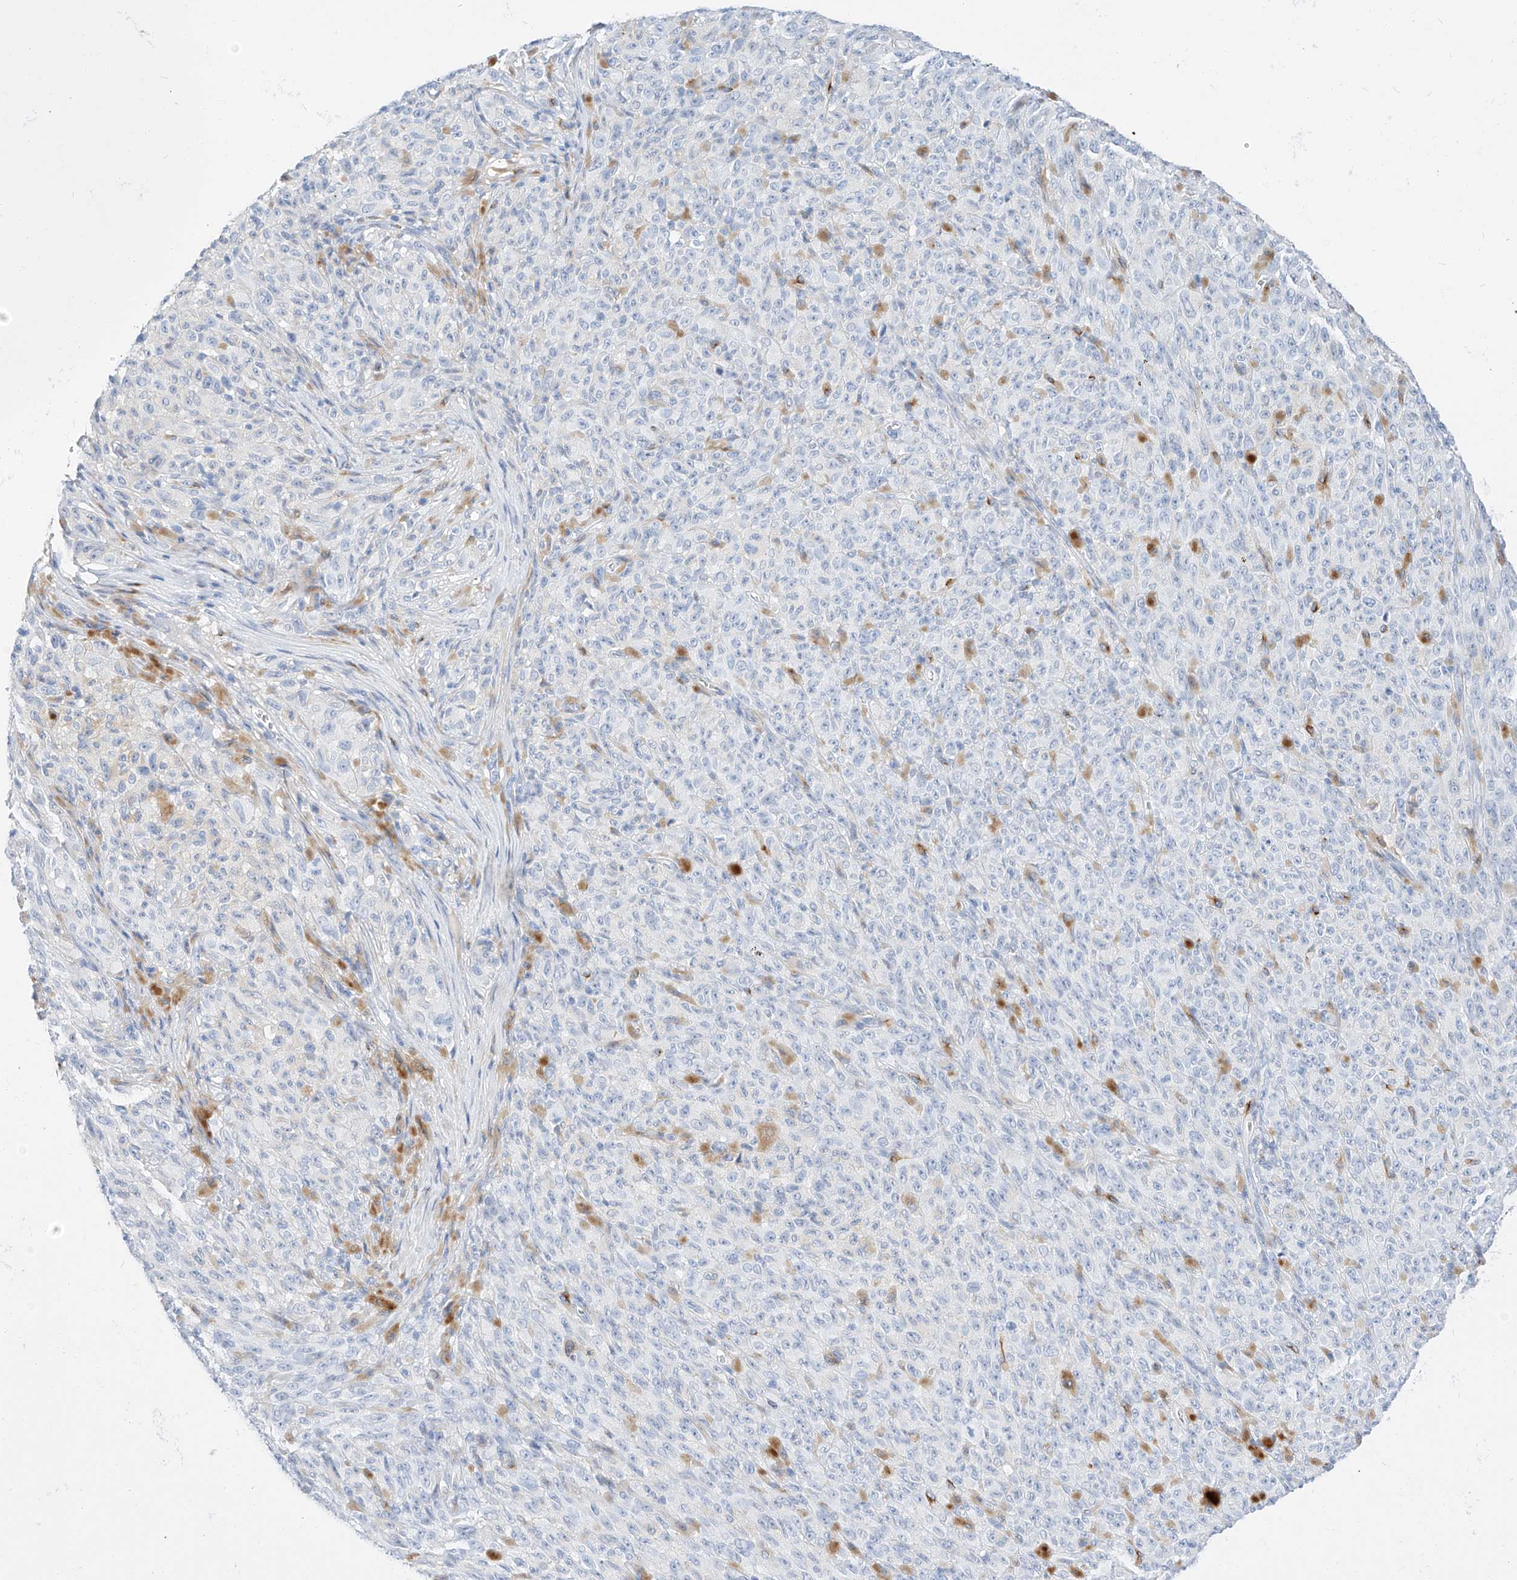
{"staining": {"intensity": "negative", "quantity": "none", "location": "none"}, "tissue": "melanoma", "cell_type": "Tumor cells", "image_type": "cancer", "snomed": [{"axis": "morphology", "description": "Malignant melanoma, NOS"}, {"axis": "topography", "description": "Skin"}], "caption": "Immunohistochemistry of human malignant melanoma exhibits no staining in tumor cells.", "gene": "MAP7", "patient": {"sex": "female", "age": 82}}